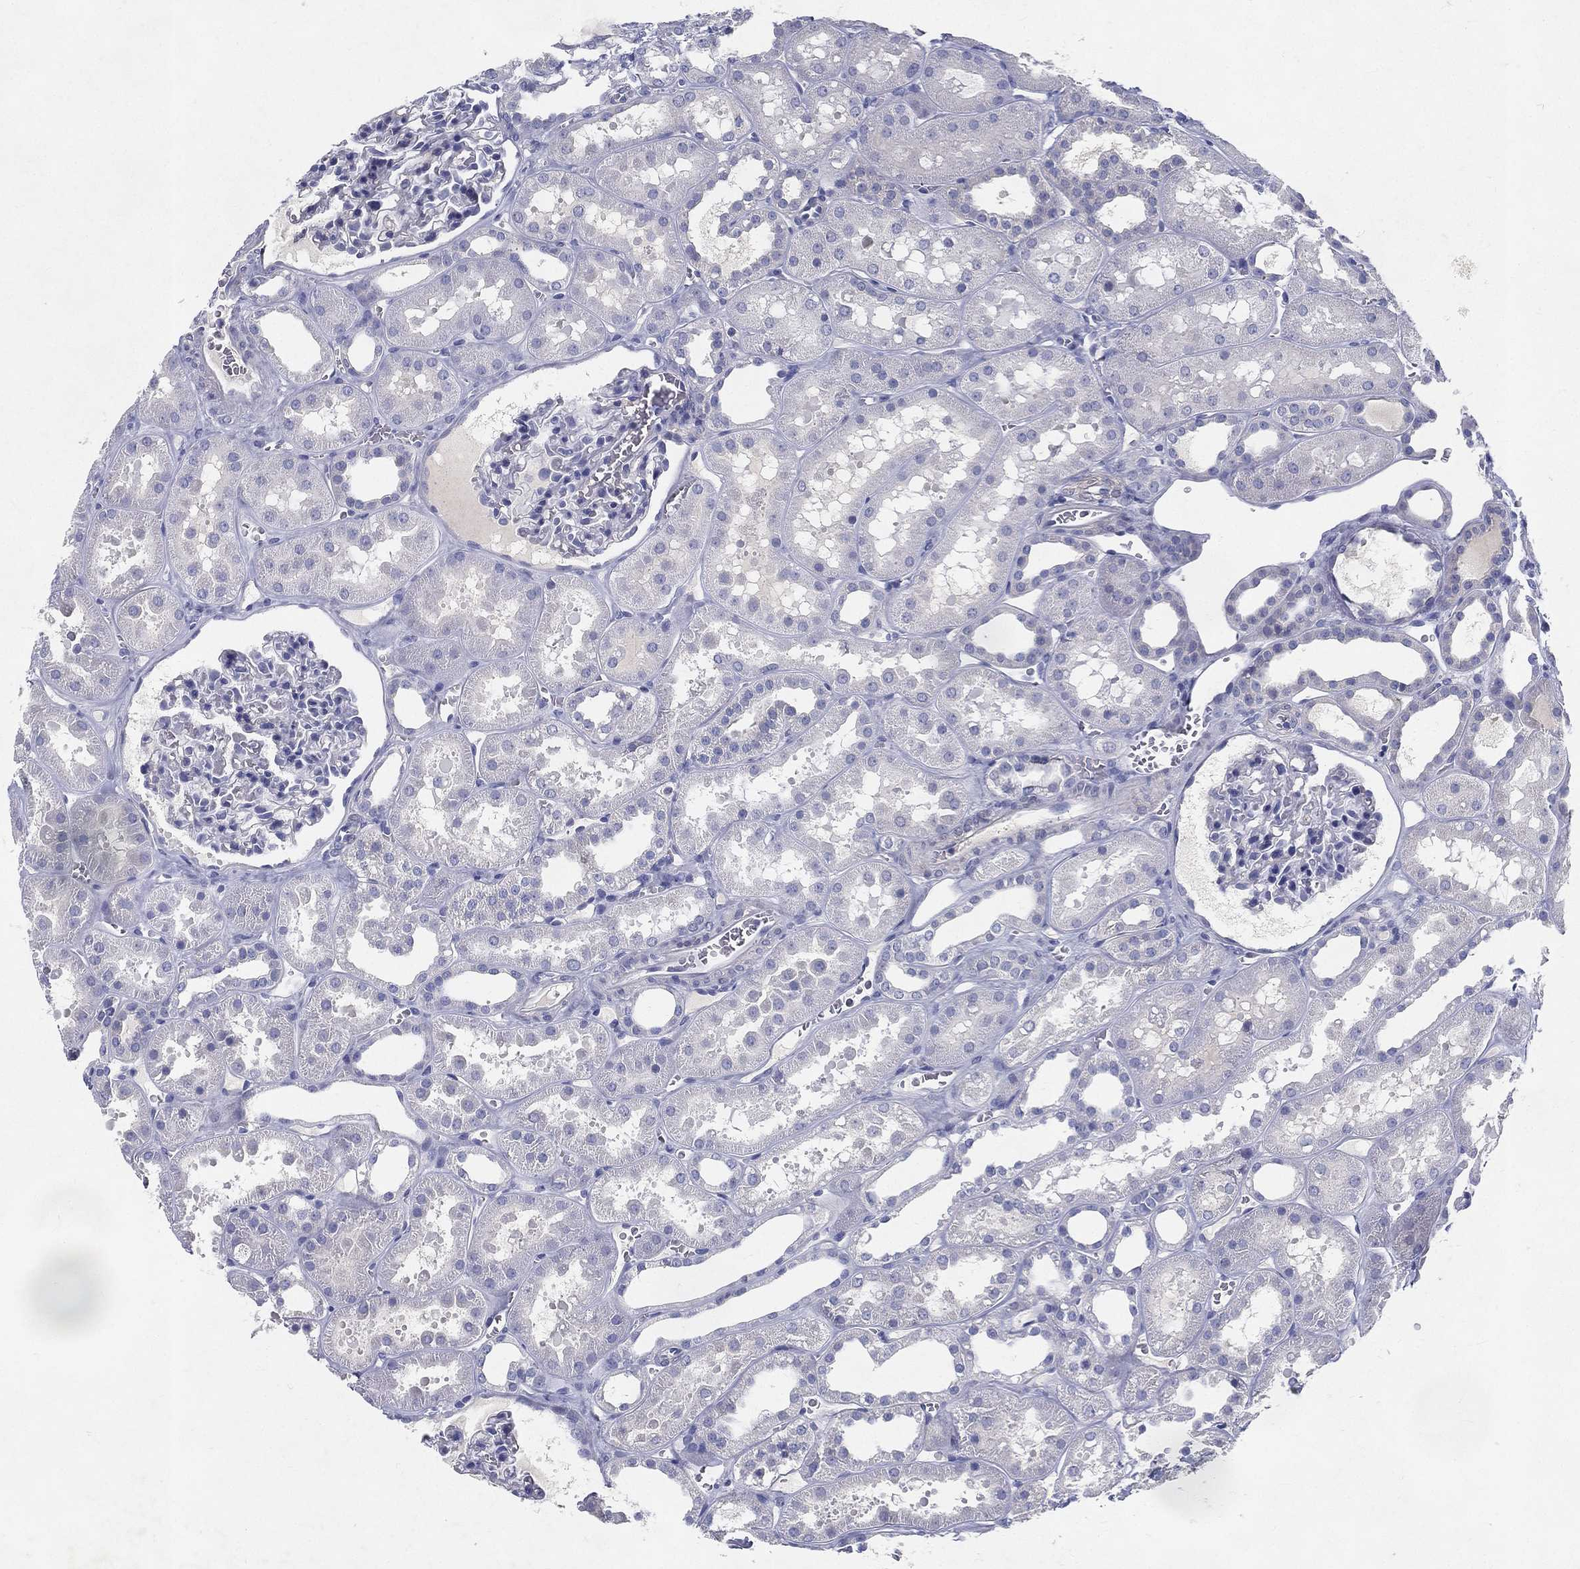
{"staining": {"intensity": "negative", "quantity": "none", "location": "none"}, "tissue": "kidney", "cell_type": "Cells in glomeruli", "image_type": "normal", "snomed": [{"axis": "morphology", "description": "Normal tissue, NOS"}, {"axis": "topography", "description": "Kidney"}], "caption": "An immunohistochemistry photomicrograph of normal kidney is shown. There is no staining in cells in glomeruli of kidney. Brightfield microscopy of immunohistochemistry stained with DAB (3,3'-diaminobenzidine) (brown) and hematoxylin (blue), captured at high magnification.", "gene": "RGS13", "patient": {"sex": "female", "age": 41}}